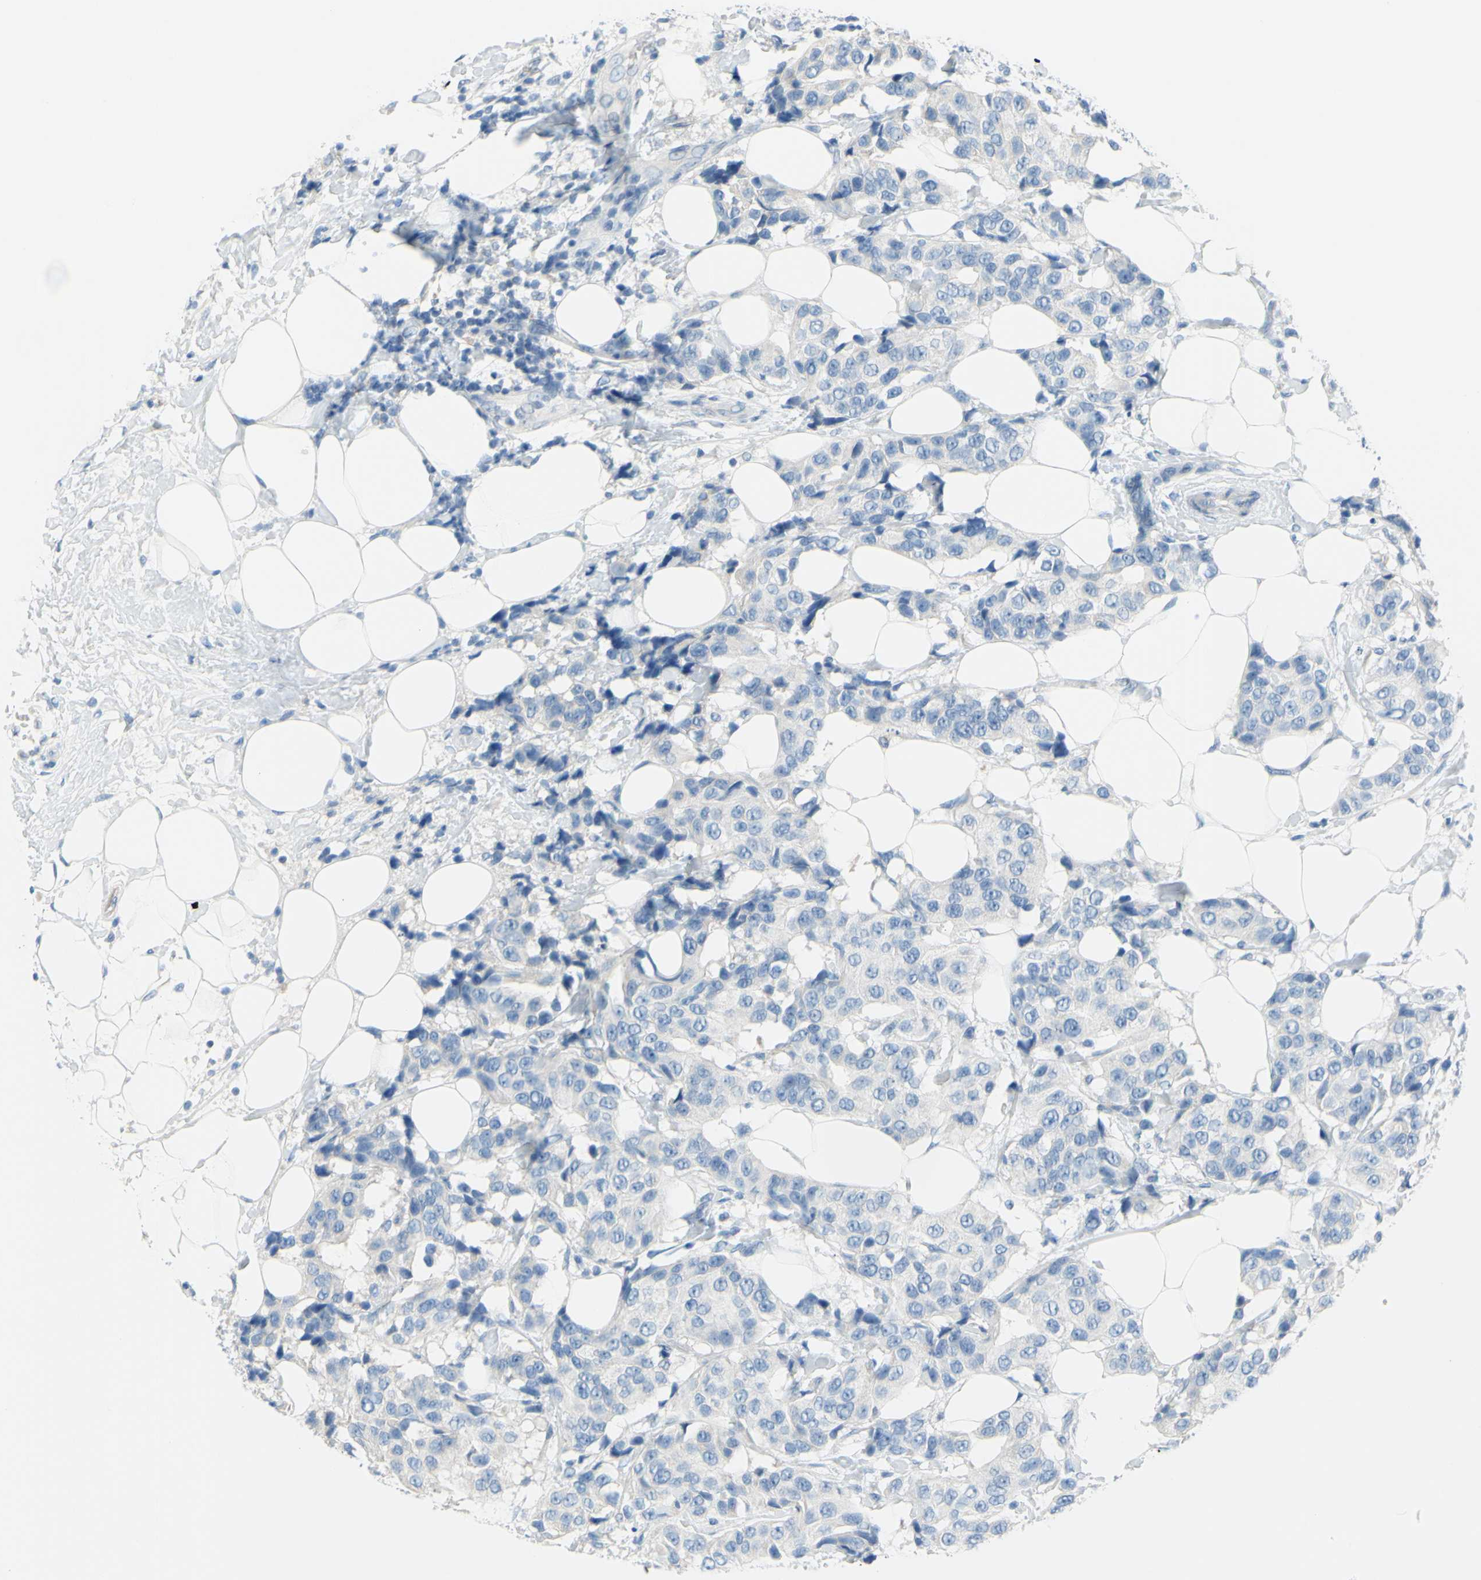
{"staining": {"intensity": "negative", "quantity": "none", "location": "none"}, "tissue": "breast cancer", "cell_type": "Tumor cells", "image_type": "cancer", "snomed": [{"axis": "morphology", "description": "Normal tissue, NOS"}, {"axis": "morphology", "description": "Duct carcinoma"}, {"axis": "topography", "description": "Breast"}], "caption": "Image shows no protein expression in tumor cells of breast infiltrating ductal carcinoma tissue.", "gene": "DCT", "patient": {"sex": "female", "age": 39}}